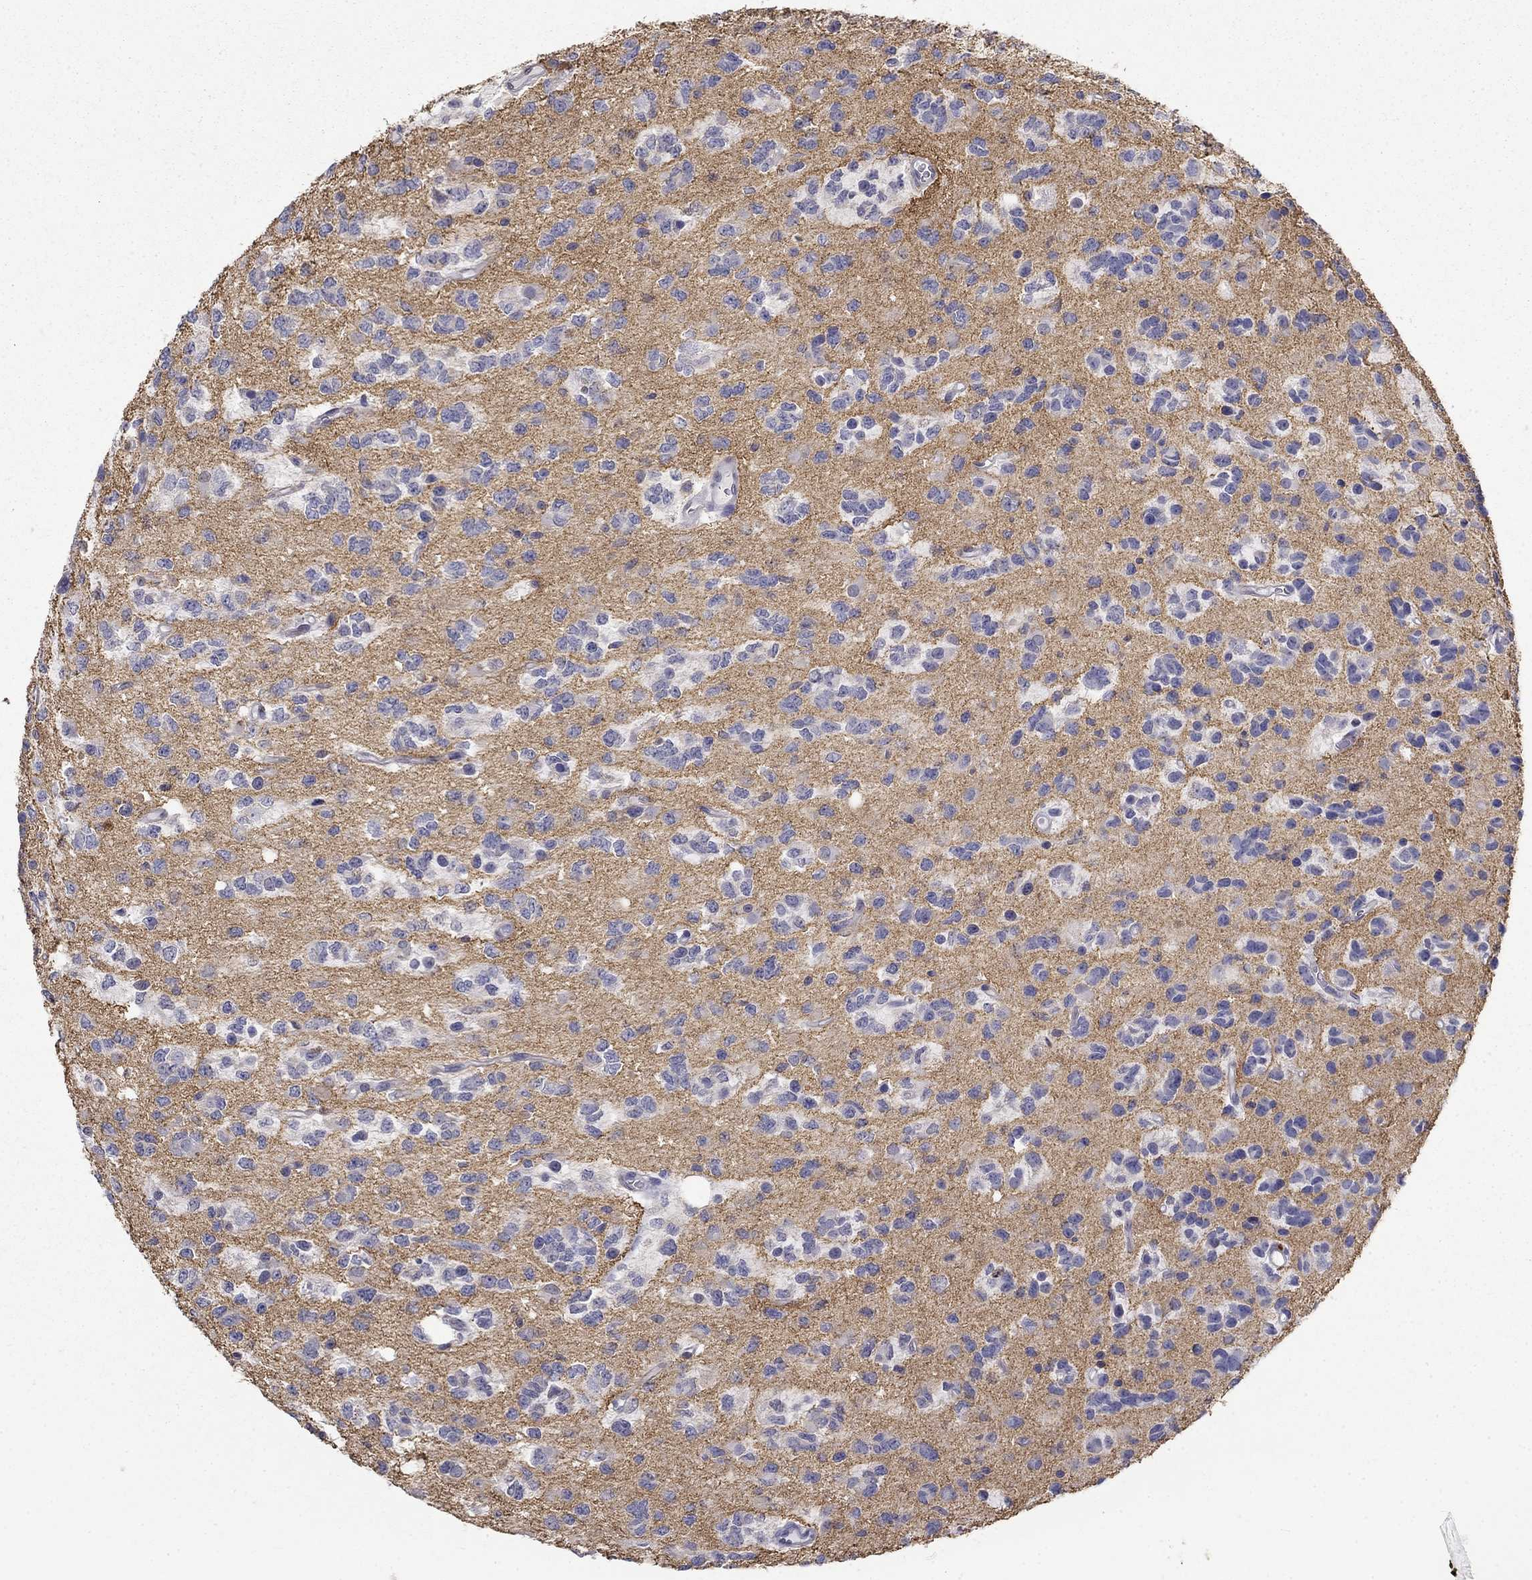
{"staining": {"intensity": "negative", "quantity": "none", "location": "none"}, "tissue": "glioma", "cell_type": "Tumor cells", "image_type": "cancer", "snomed": [{"axis": "morphology", "description": "Glioma, malignant, Low grade"}, {"axis": "topography", "description": "Brain"}], "caption": "This is an IHC histopathology image of glioma. There is no expression in tumor cells.", "gene": "IGSF8", "patient": {"sex": "female", "age": 45}}